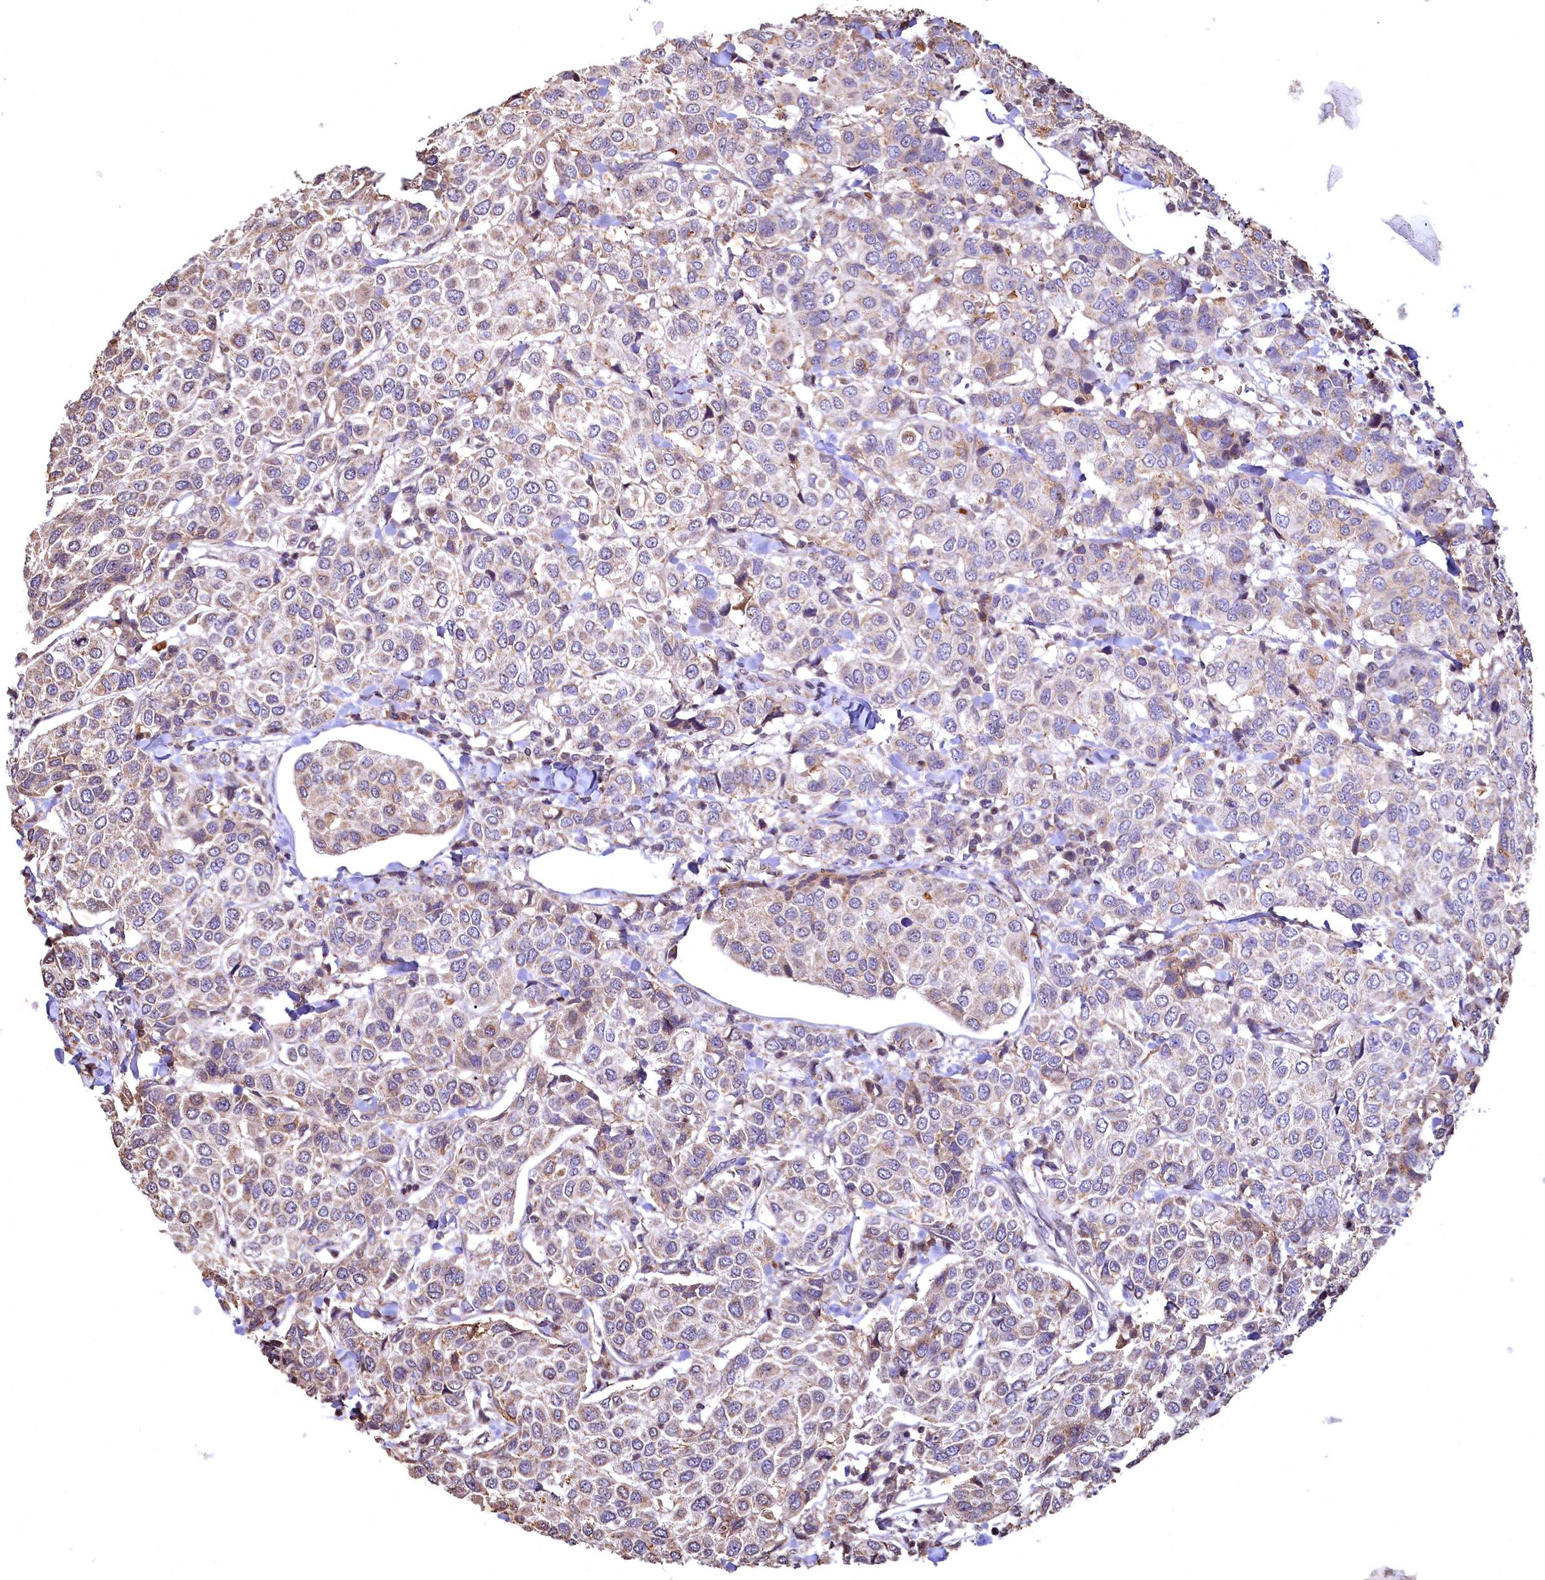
{"staining": {"intensity": "weak", "quantity": ">75%", "location": "cytoplasmic/membranous"}, "tissue": "breast cancer", "cell_type": "Tumor cells", "image_type": "cancer", "snomed": [{"axis": "morphology", "description": "Duct carcinoma"}, {"axis": "topography", "description": "Breast"}], "caption": "Human breast intraductal carcinoma stained with a brown dye exhibits weak cytoplasmic/membranous positive expression in approximately >75% of tumor cells.", "gene": "SPTA1", "patient": {"sex": "female", "age": 55}}